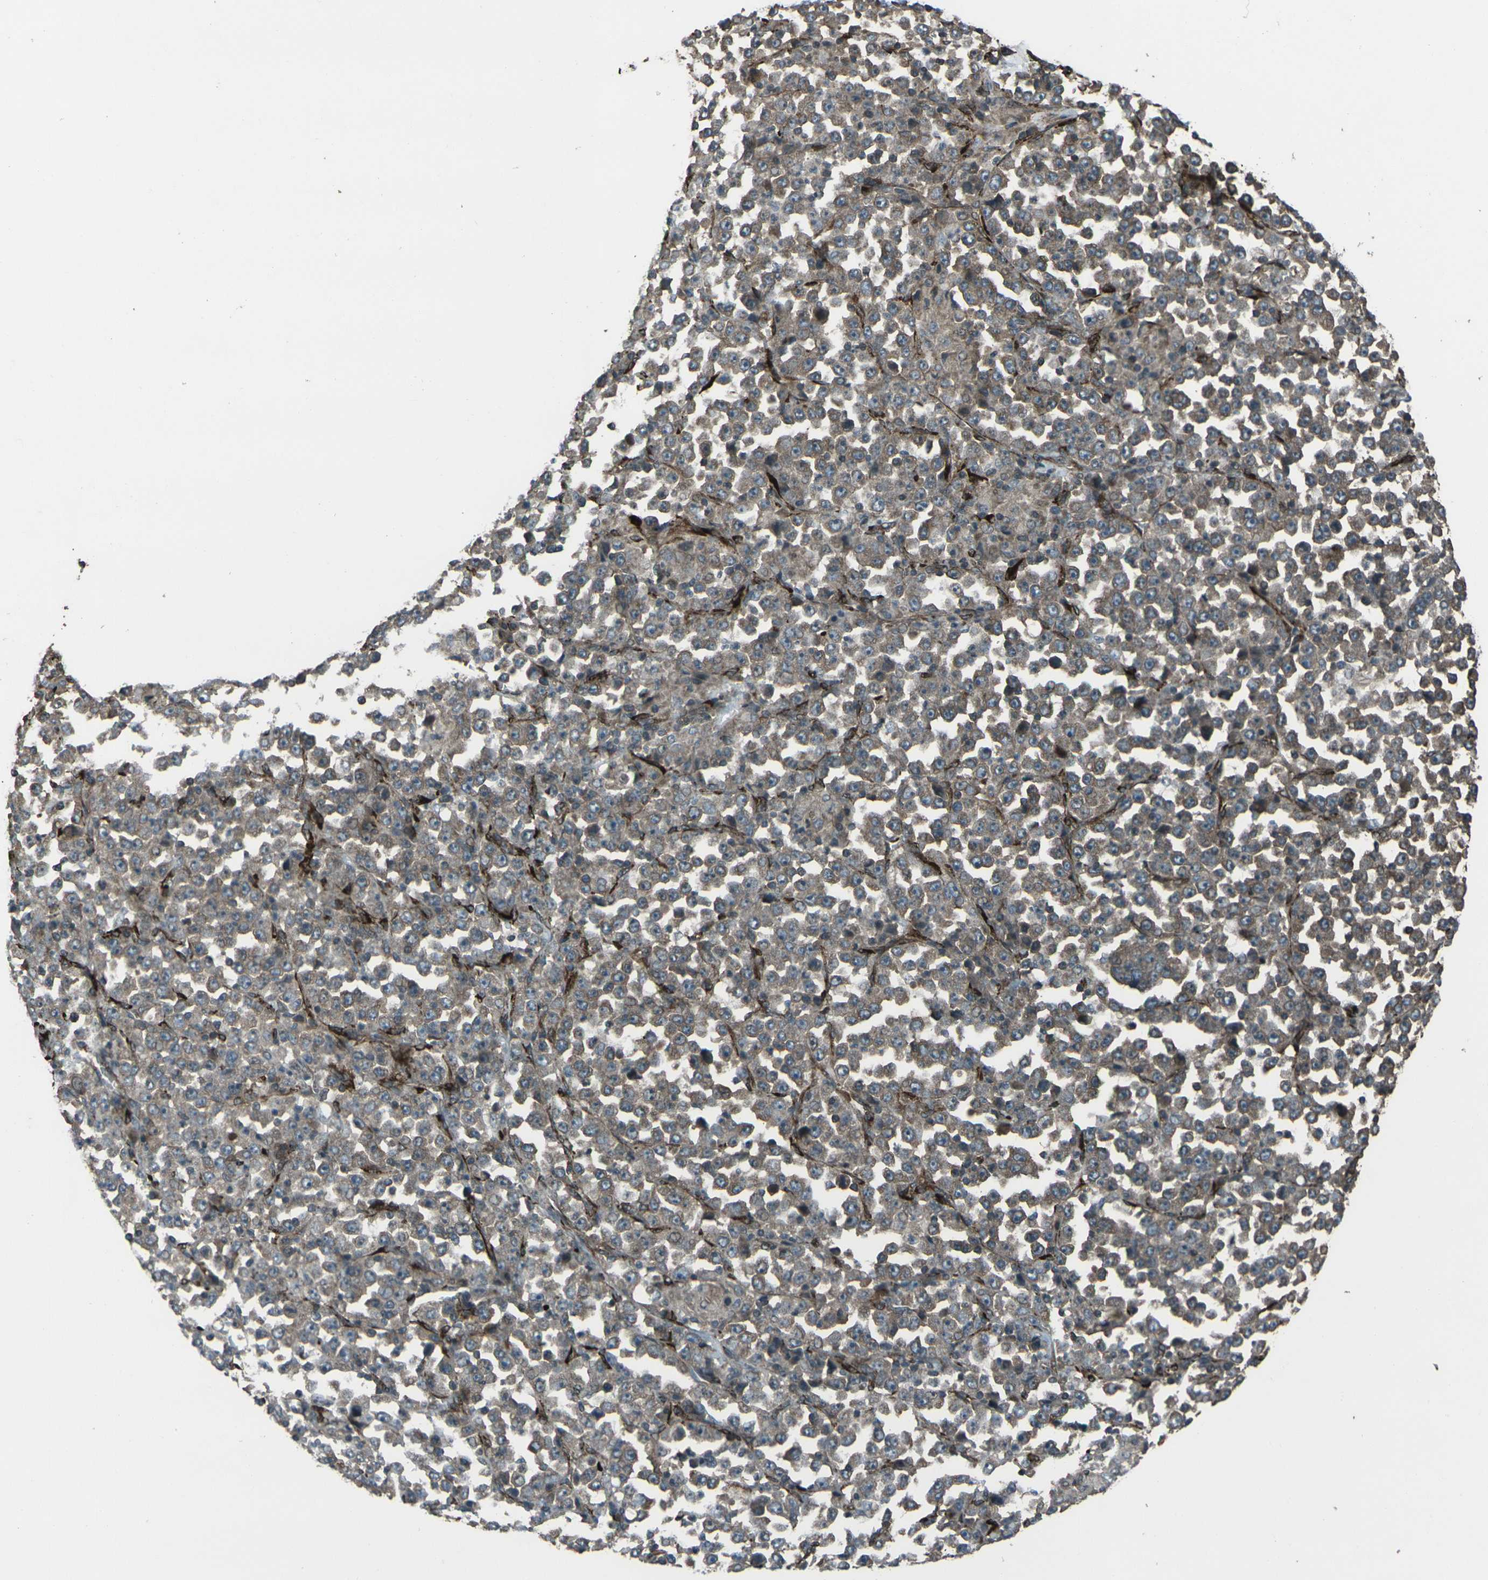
{"staining": {"intensity": "moderate", "quantity": ">75%", "location": "cytoplasmic/membranous"}, "tissue": "stomach cancer", "cell_type": "Tumor cells", "image_type": "cancer", "snomed": [{"axis": "morphology", "description": "Normal tissue, NOS"}, {"axis": "morphology", "description": "Adenocarcinoma, NOS"}, {"axis": "topography", "description": "Stomach, upper"}, {"axis": "topography", "description": "Stomach"}], "caption": "A brown stain shows moderate cytoplasmic/membranous staining of a protein in human stomach cancer tumor cells. (IHC, brightfield microscopy, high magnification).", "gene": "LSMEM1", "patient": {"sex": "male", "age": 59}}